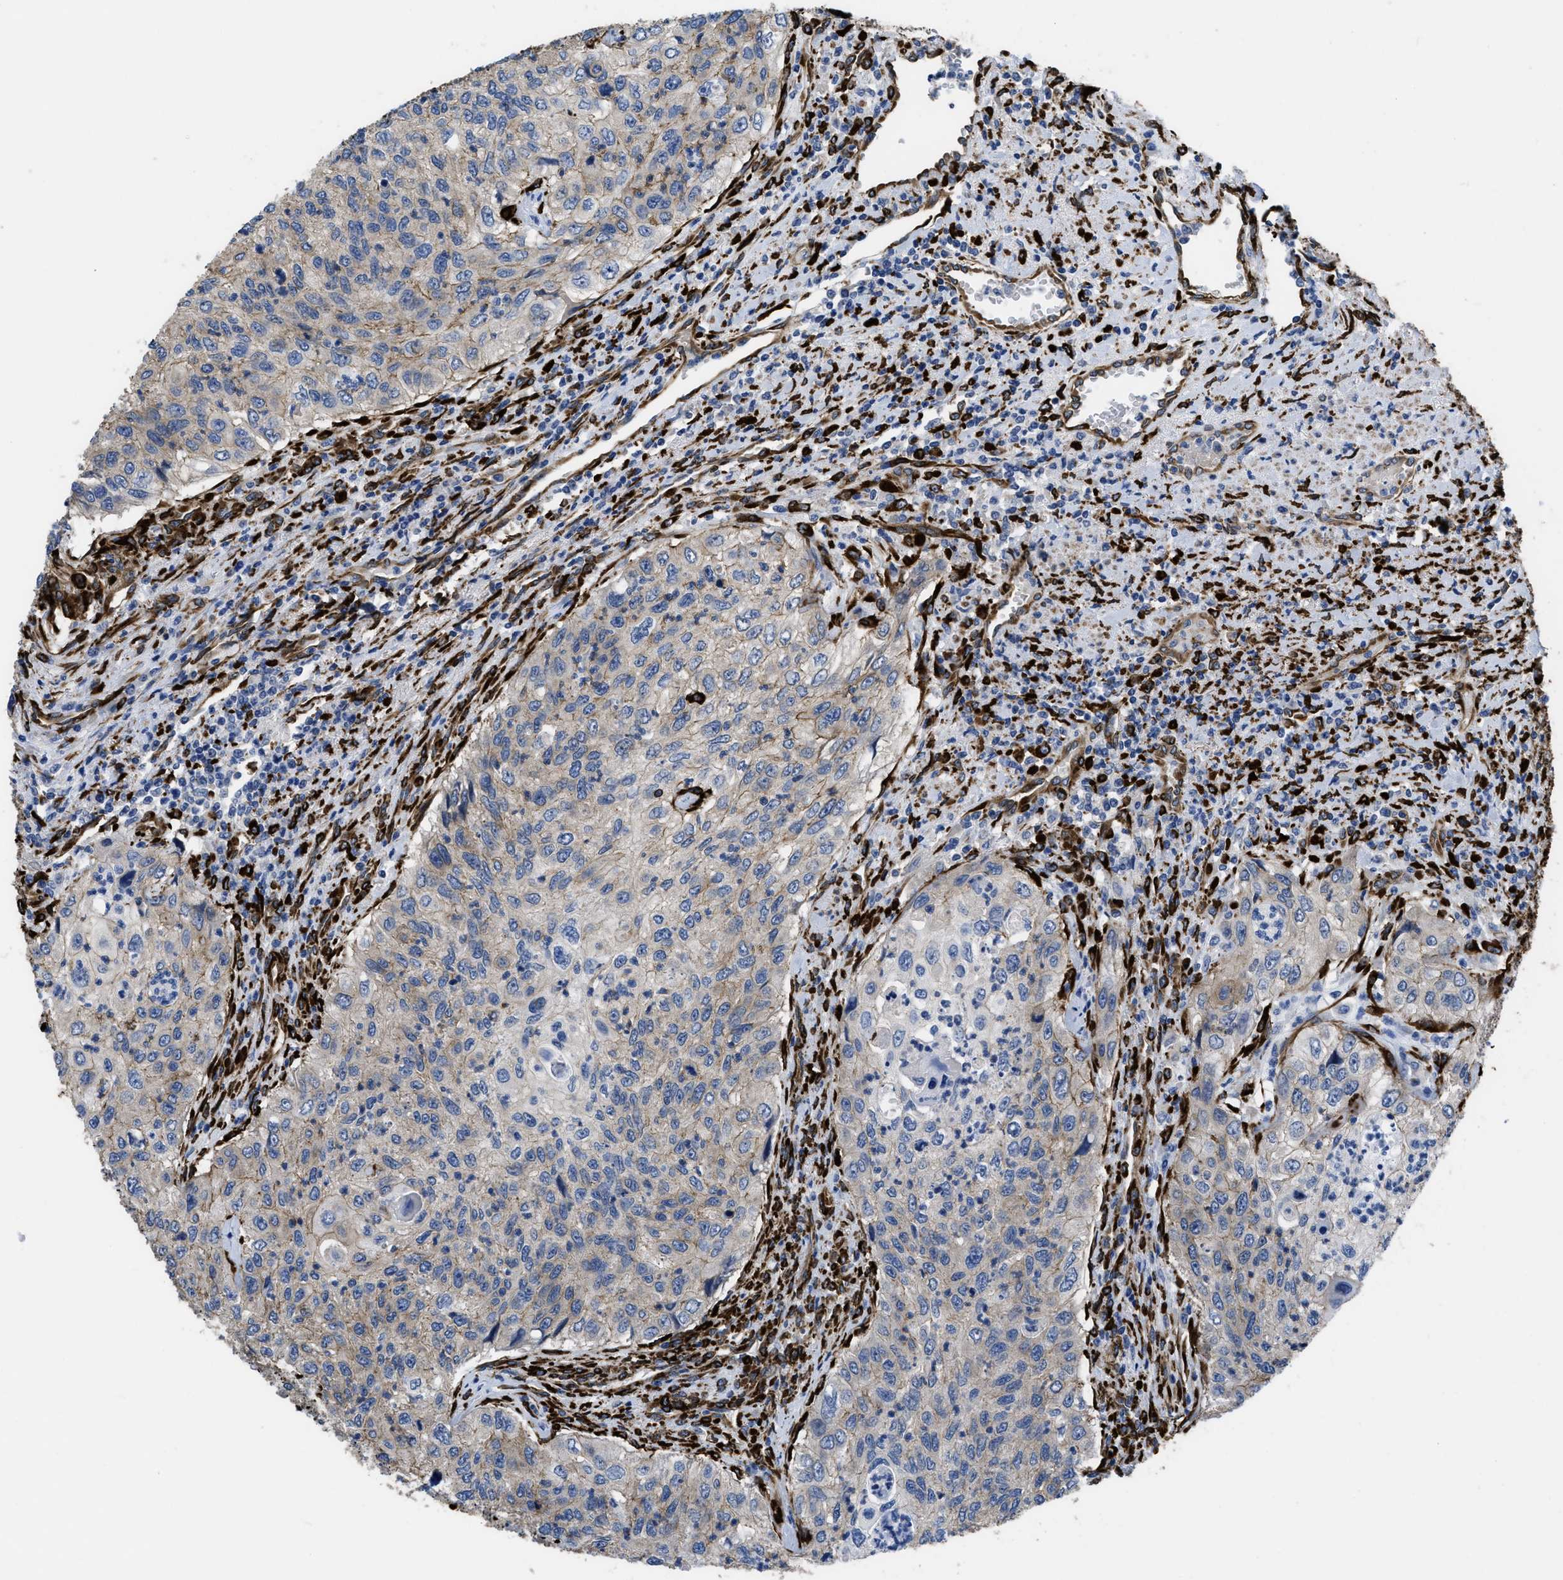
{"staining": {"intensity": "weak", "quantity": "<25%", "location": "cytoplasmic/membranous"}, "tissue": "urothelial cancer", "cell_type": "Tumor cells", "image_type": "cancer", "snomed": [{"axis": "morphology", "description": "Urothelial carcinoma, High grade"}, {"axis": "topography", "description": "Urinary bladder"}], "caption": "Urothelial carcinoma (high-grade) was stained to show a protein in brown. There is no significant expression in tumor cells. The staining is performed using DAB brown chromogen with nuclei counter-stained in using hematoxylin.", "gene": "SQLE", "patient": {"sex": "female", "age": 60}}